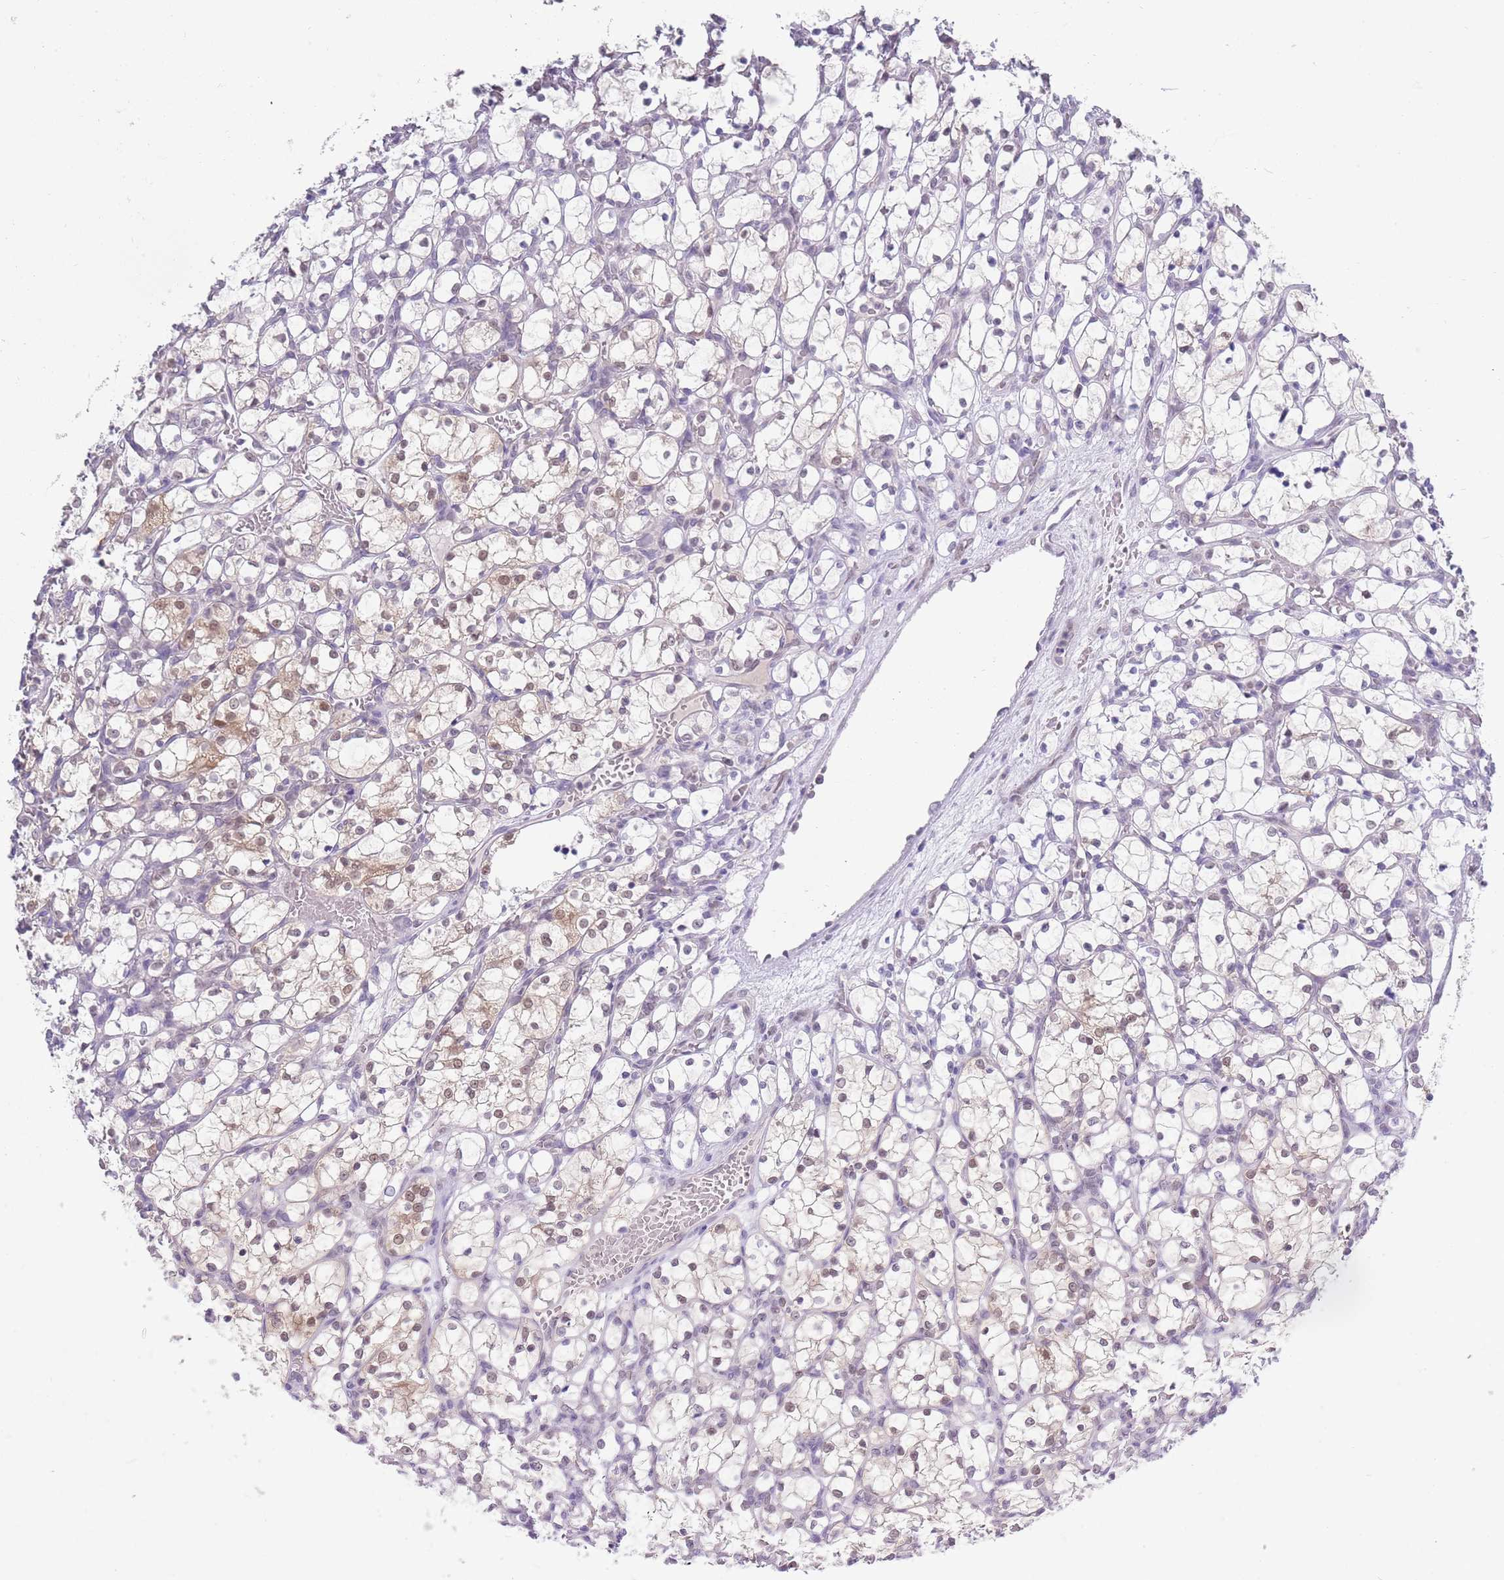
{"staining": {"intensity": "weak", "quantity": "<25%", "location": "cytoplasmic/membranous,nuclear"}, "tissue": "renal cancer", "cell_type": "Tumor cells", "image_type": "cancer", "snomed": [{"axis": "morphology", "description": "Adenocarcinoma, NOS"}, {"axis": "topography", "description": "Kidney"}], "caption": "Immunohistochemical staining of human renal adenocarcinoma shows no significant staining in tumor cells.", "gene": "SEPHS2", "patient": {"sex": "female", "age": 69}}